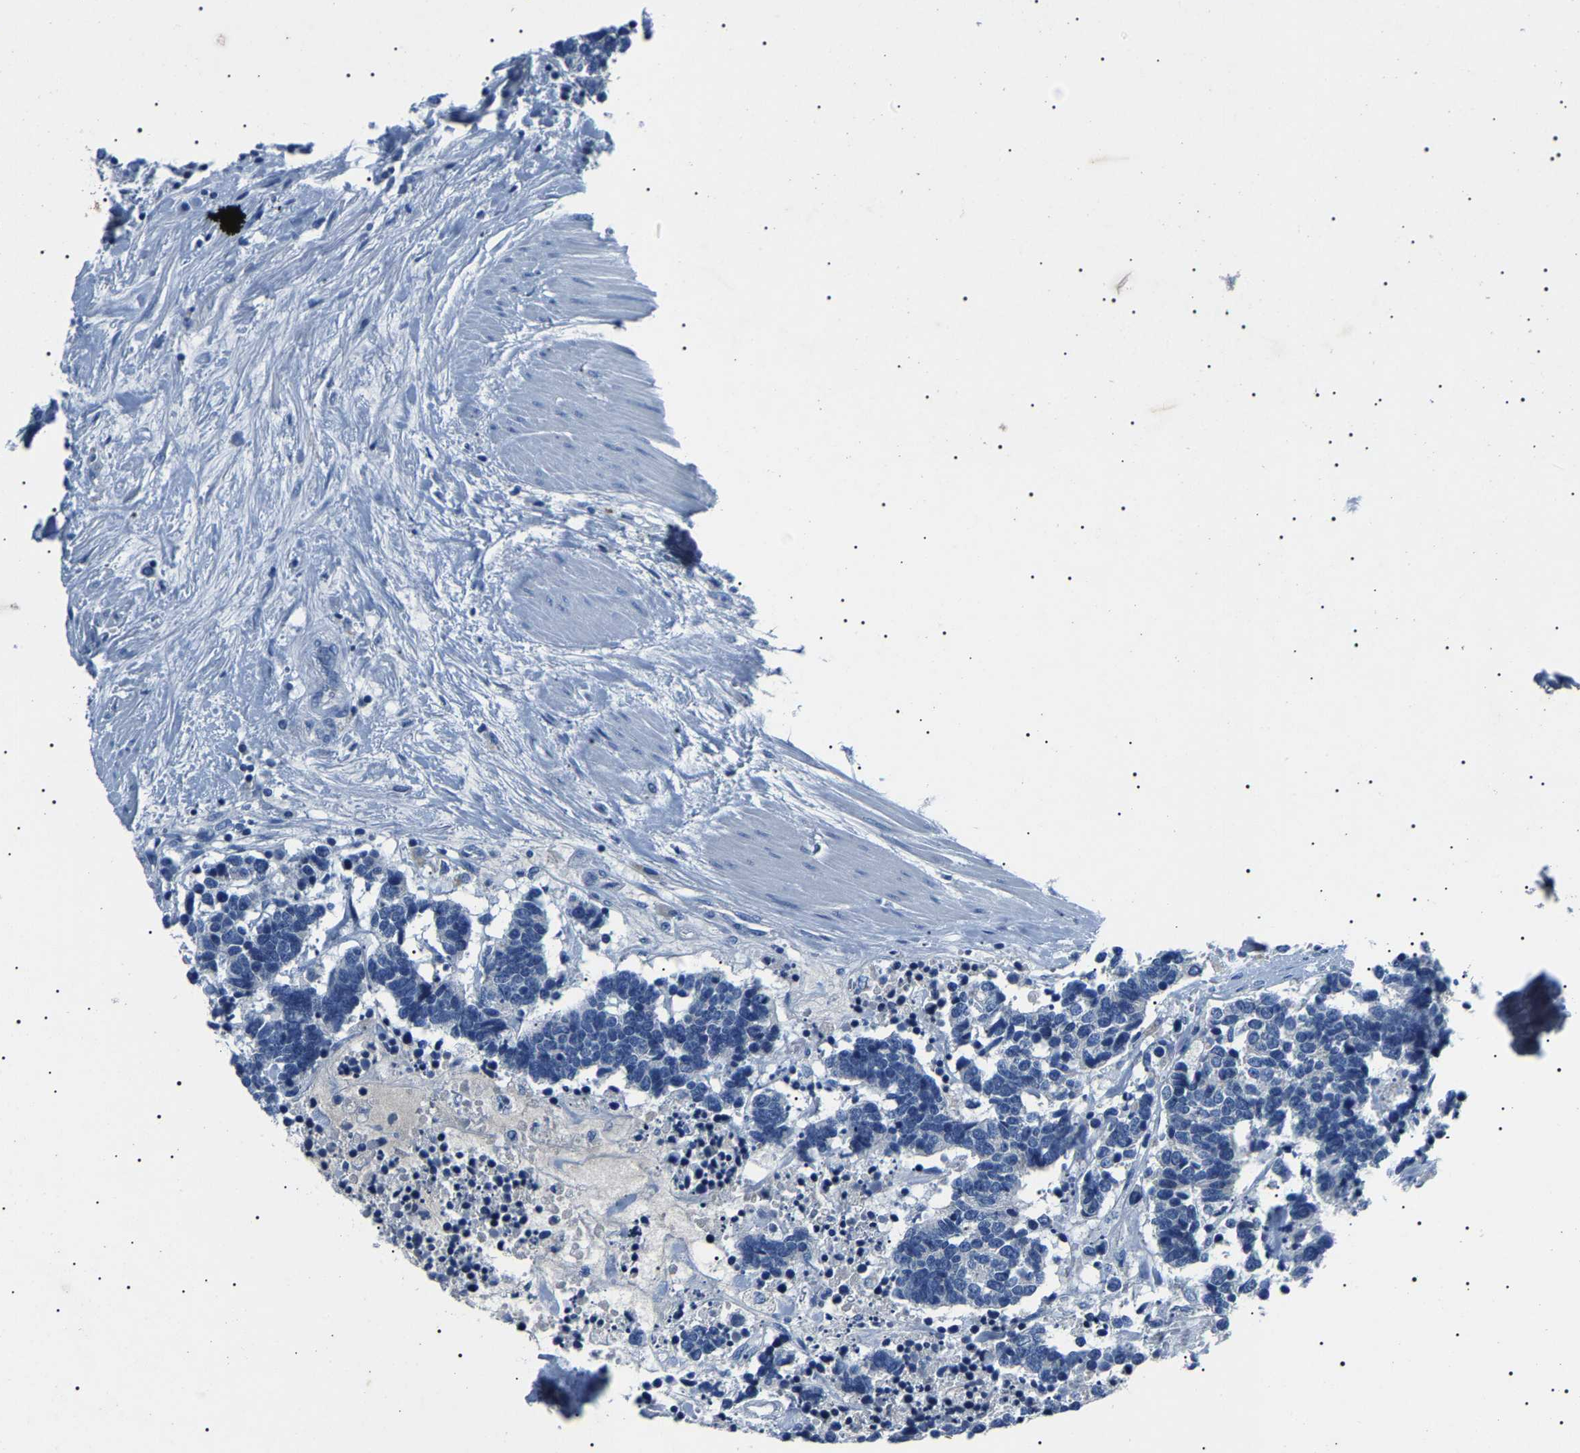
{"staining": {"intensity": "negative", "quantity": "none", "location": "none"}, "tissue": "carcinoid", "cell_type": "Tumor cells", "image_type": "cancer", "snomed": [{"axis": "morphology", "description": "Carcinoma, NOS"}, {"axis": "morphology", "description": "Carcinoid, malignant, NOS"}, {"axis": "topography", "description": "Urinary bladder"}], "caption": "This micrograph is of carcinoid stained with immunohistochemistry to label a protein in brown with the nuclei are counter-stained blue. There is no expression in tumor cells. (Stains: DAB (3,3'-diaminobenzidine) immunohistochemistry with hematoxylin counter stain, Microscopy: brightfield microscopy at high magnification).", "gene": "KLK15", "patient": {"sex": "male", "age": 57}}